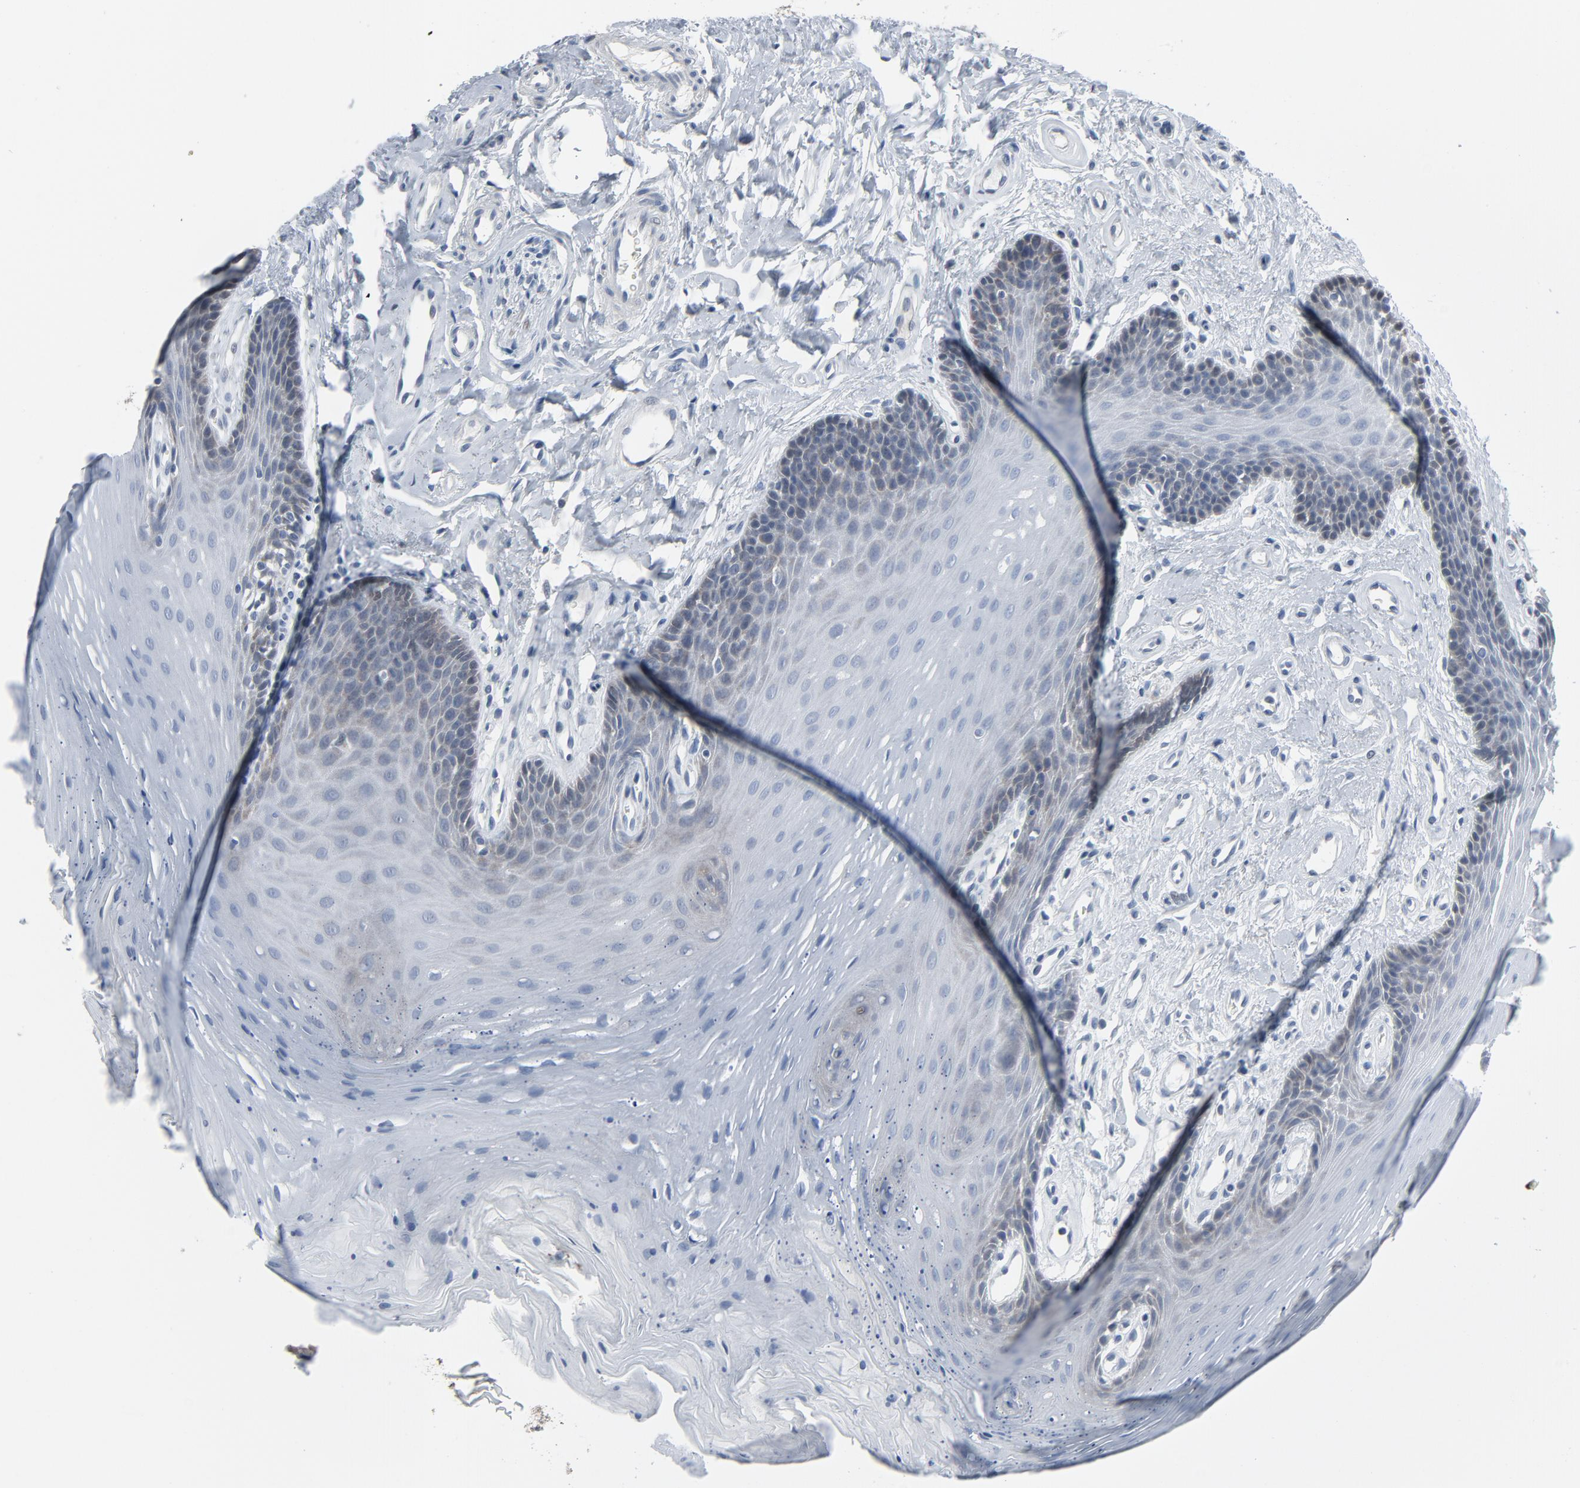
{"staining": {"intensity": "negative", "quantity": "none", "location": "none"}, "tissue": "oral mucosa", "cell_type": "Squamous epithelial cells", "image_type": "normal", "snomed": [{"axis": "morphology", "description": "Normal tissue, NOS"}, {"axis": "topography", "description": "Oral tissue"}], "caption": "This photomicrograph is of normal oral mucosa stained with IHC to label a protein in brown with the nuclei are counter-stained blue. There is no positivity in squamous epithelial cells.", "gene": "GPX2", "patient": {"sex": "male", "age": 62}}